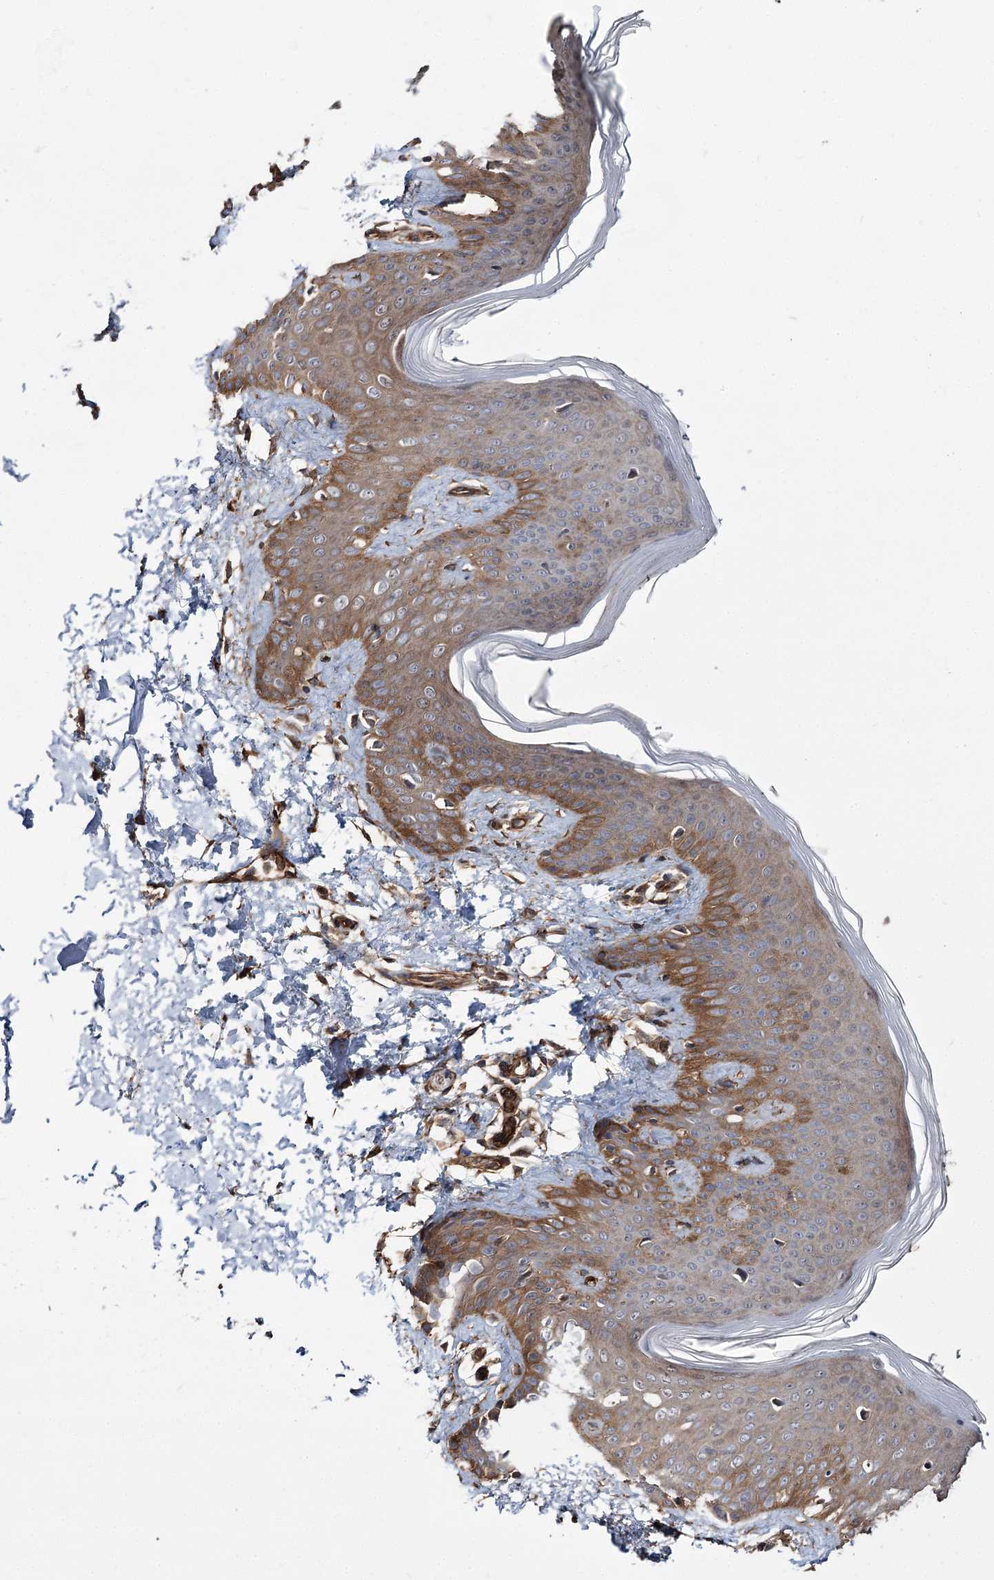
{"staining": {"intensity": "moderate", "quantity": ">75%", "location": "cytoplasmic/membranous"}, "tissue": "skin", "cell_type": "Fibroblasts", "image_type": "normal", "snomed": [{"axis": "morphology", "description": "Normal tissue, NOS"}, {"axis": "topography", "description": "Skin"}], "caption": "Immunohistochemical staining of unremarkable human skin demonstrates moderate cytoplasmic/membranous protein staining in about >75% of fibroblasts. (Brightfield microscopy of DAB IHC at high magnification).", "gene": "MYO1C", "patient": {"sex": "male", "age": 36}}